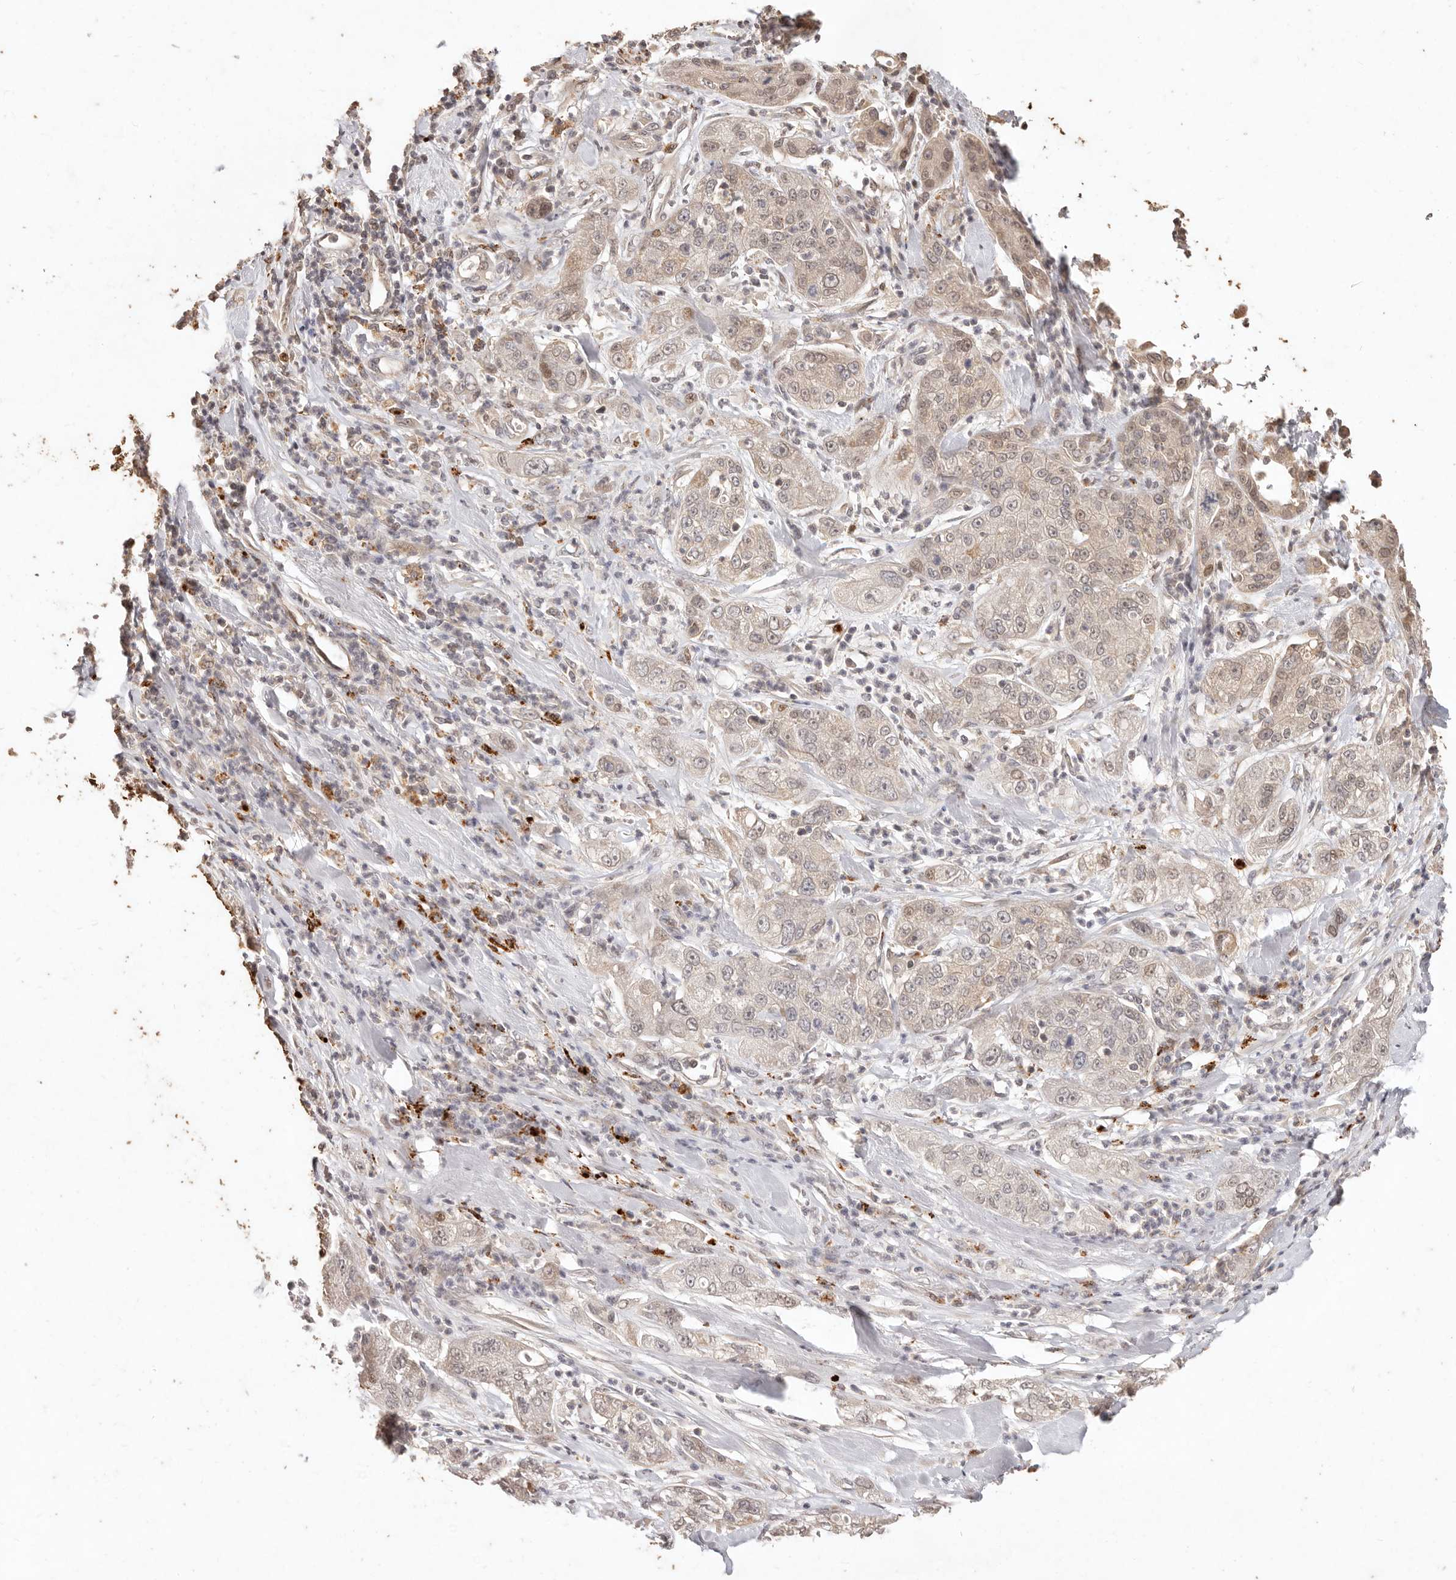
{"staining": {"intensity": "weak", "quantity": "25%-75%", "location": "cytoplasmic/membranous"}, "tissue": "pancreatic cancer", "cell_type": "Tumor cells", "image_type": "cancer", "snomed": [{"axis": "morphology", "description": "Adenocarcinoma, NOS"}, {"axis": "topography", "description": "Pancreas"}], "caption": "Weak cytoplasmic/membranous expression for a protein is seen in approximately 25%-75% of tumor cells of adenocarcinoma (pancreatic) using IHC.", "gene": "KIF9", "patient": {"sex": "female", "age": 78}}